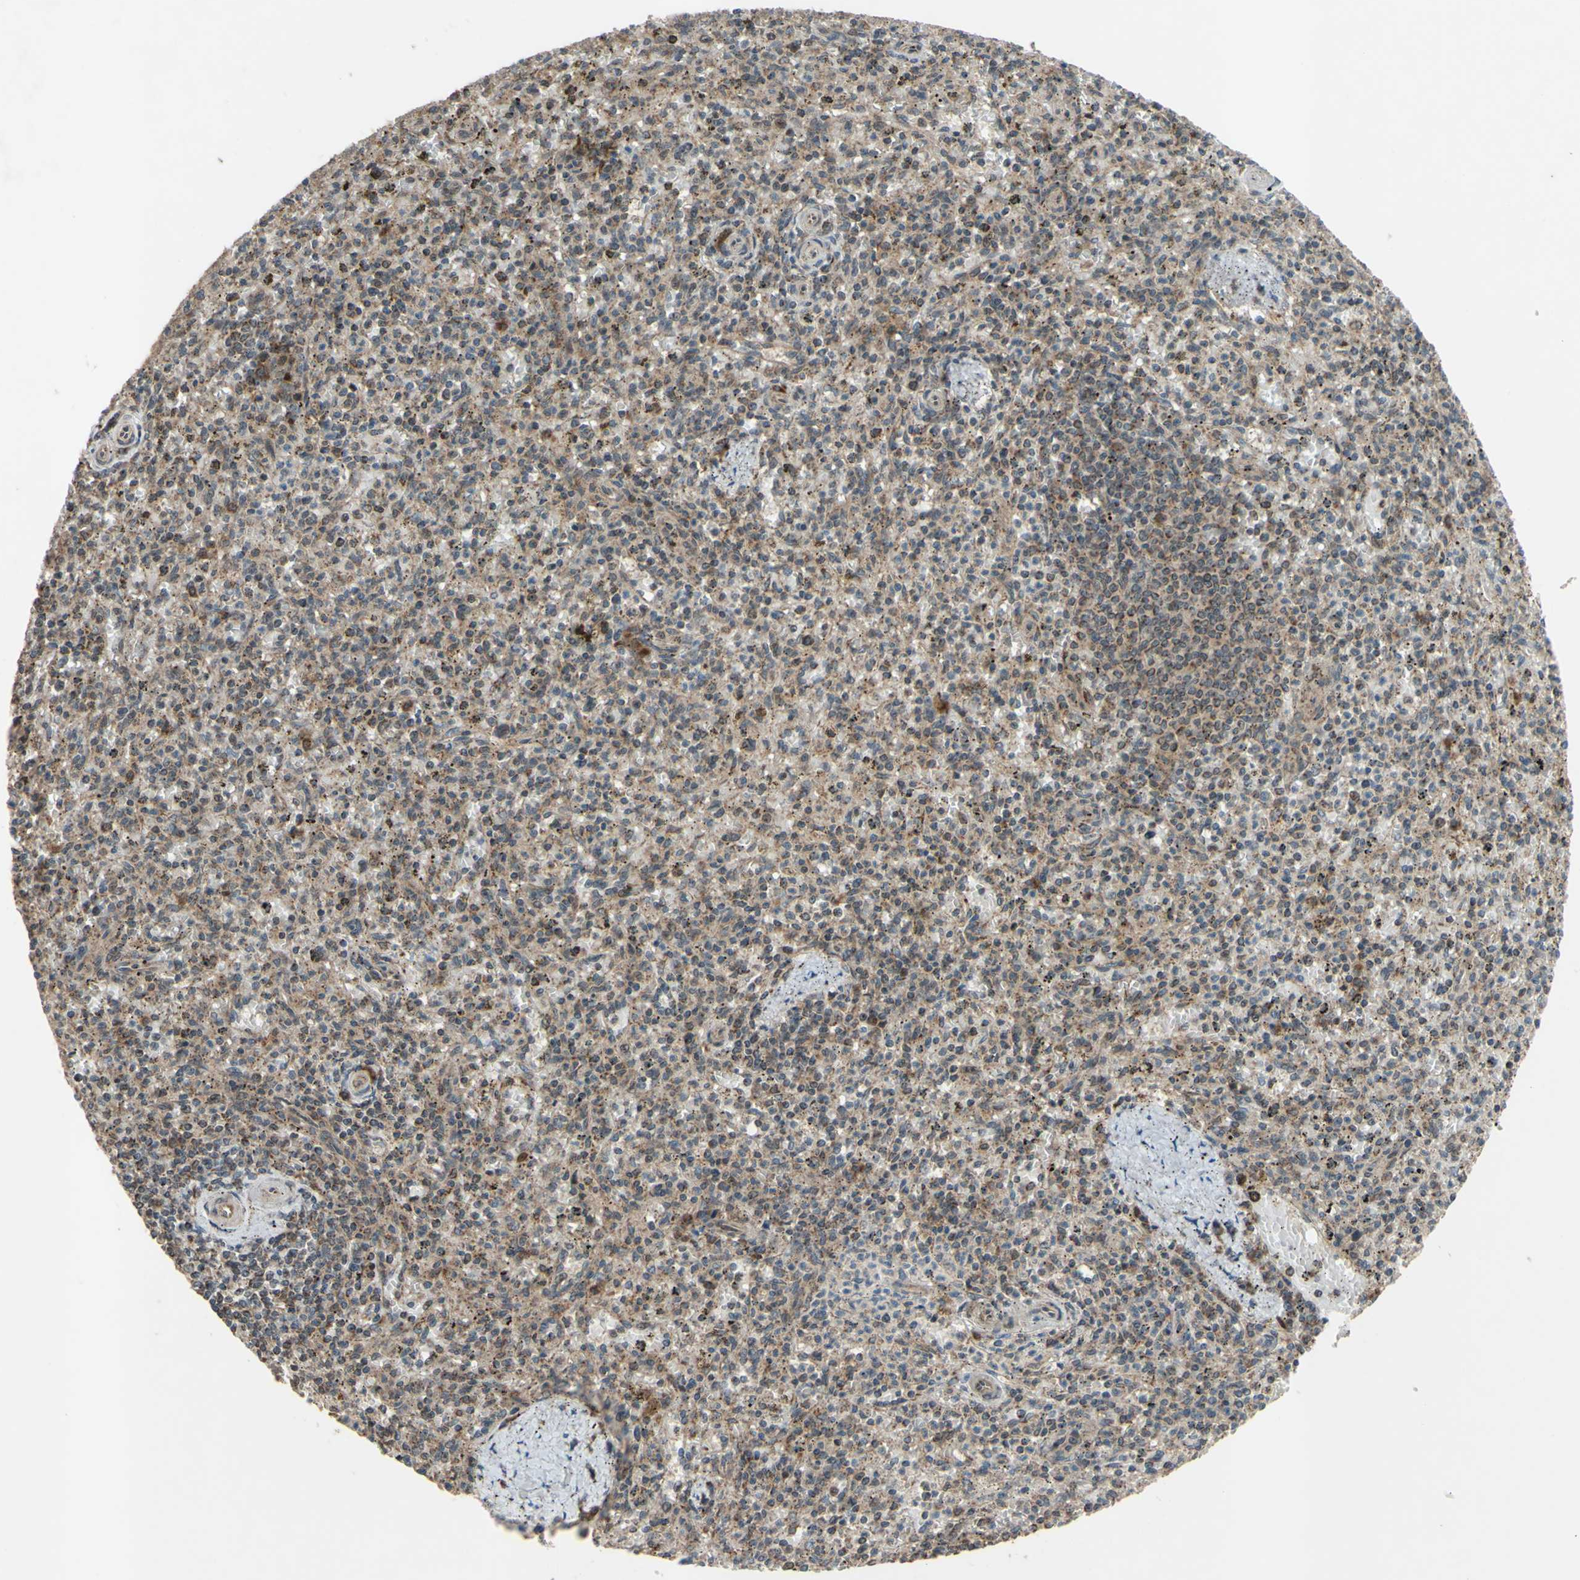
{"staining": {"intensity": "moderate", "quantity": "25%-75%", "location": "cytoplasmic/membranous"}, "tissue": "spleen", "cell_type": "Cells in red pulp", "image_type": "normal", "snomed": [{"axis": "morphology", "description": "Normal tissue, NOS"}, {"axis": "topography", "description": "Spleen"}], "caption": "Spleen stained with IHC exhibits moderate cytoplasmic/membranous expression in approximately 25%-75% of cells in red pulp.", "gene": "CD164", "patient": {"sex": "male", "age": 72}}